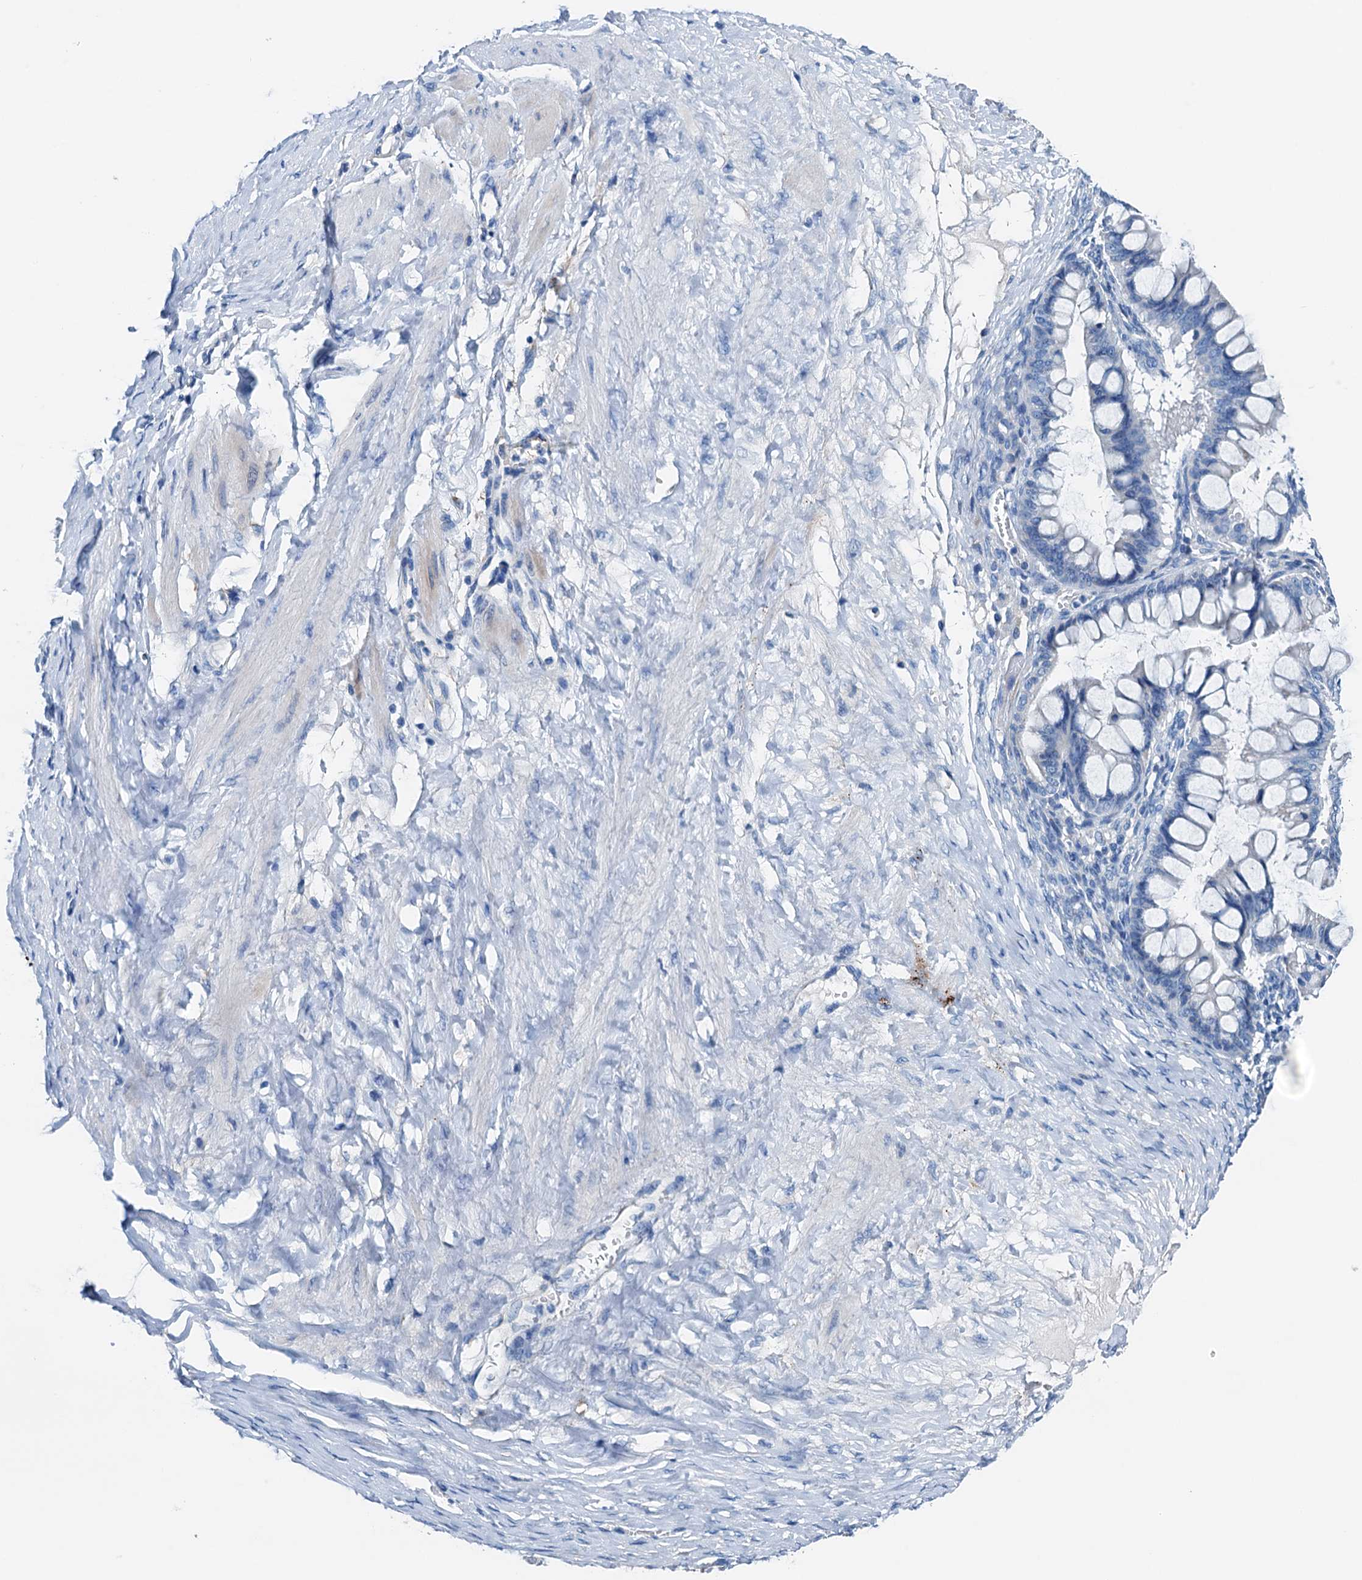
{"staining": {"intensity": "negative", "quantity": "none", "location": "none"}, "tissue": "ovarian cancer", "cell_type": "Tumor cells", "image_type": "cancer", "snomed": [{"axis": "morphology", "description": "Cystadenocarcinoma, mucinous, NOS"}, {"axis": "topography", "description": "Ovary"}], "caption": "The immunohistochemistry (IHC) photomicrograph has no significant positivity in tumor cells of mucinous cystadenocarcinoma (ovarian) tissue.", "gene": "C1QTNF4", "patient": {"sex": "female", "age": 73}}